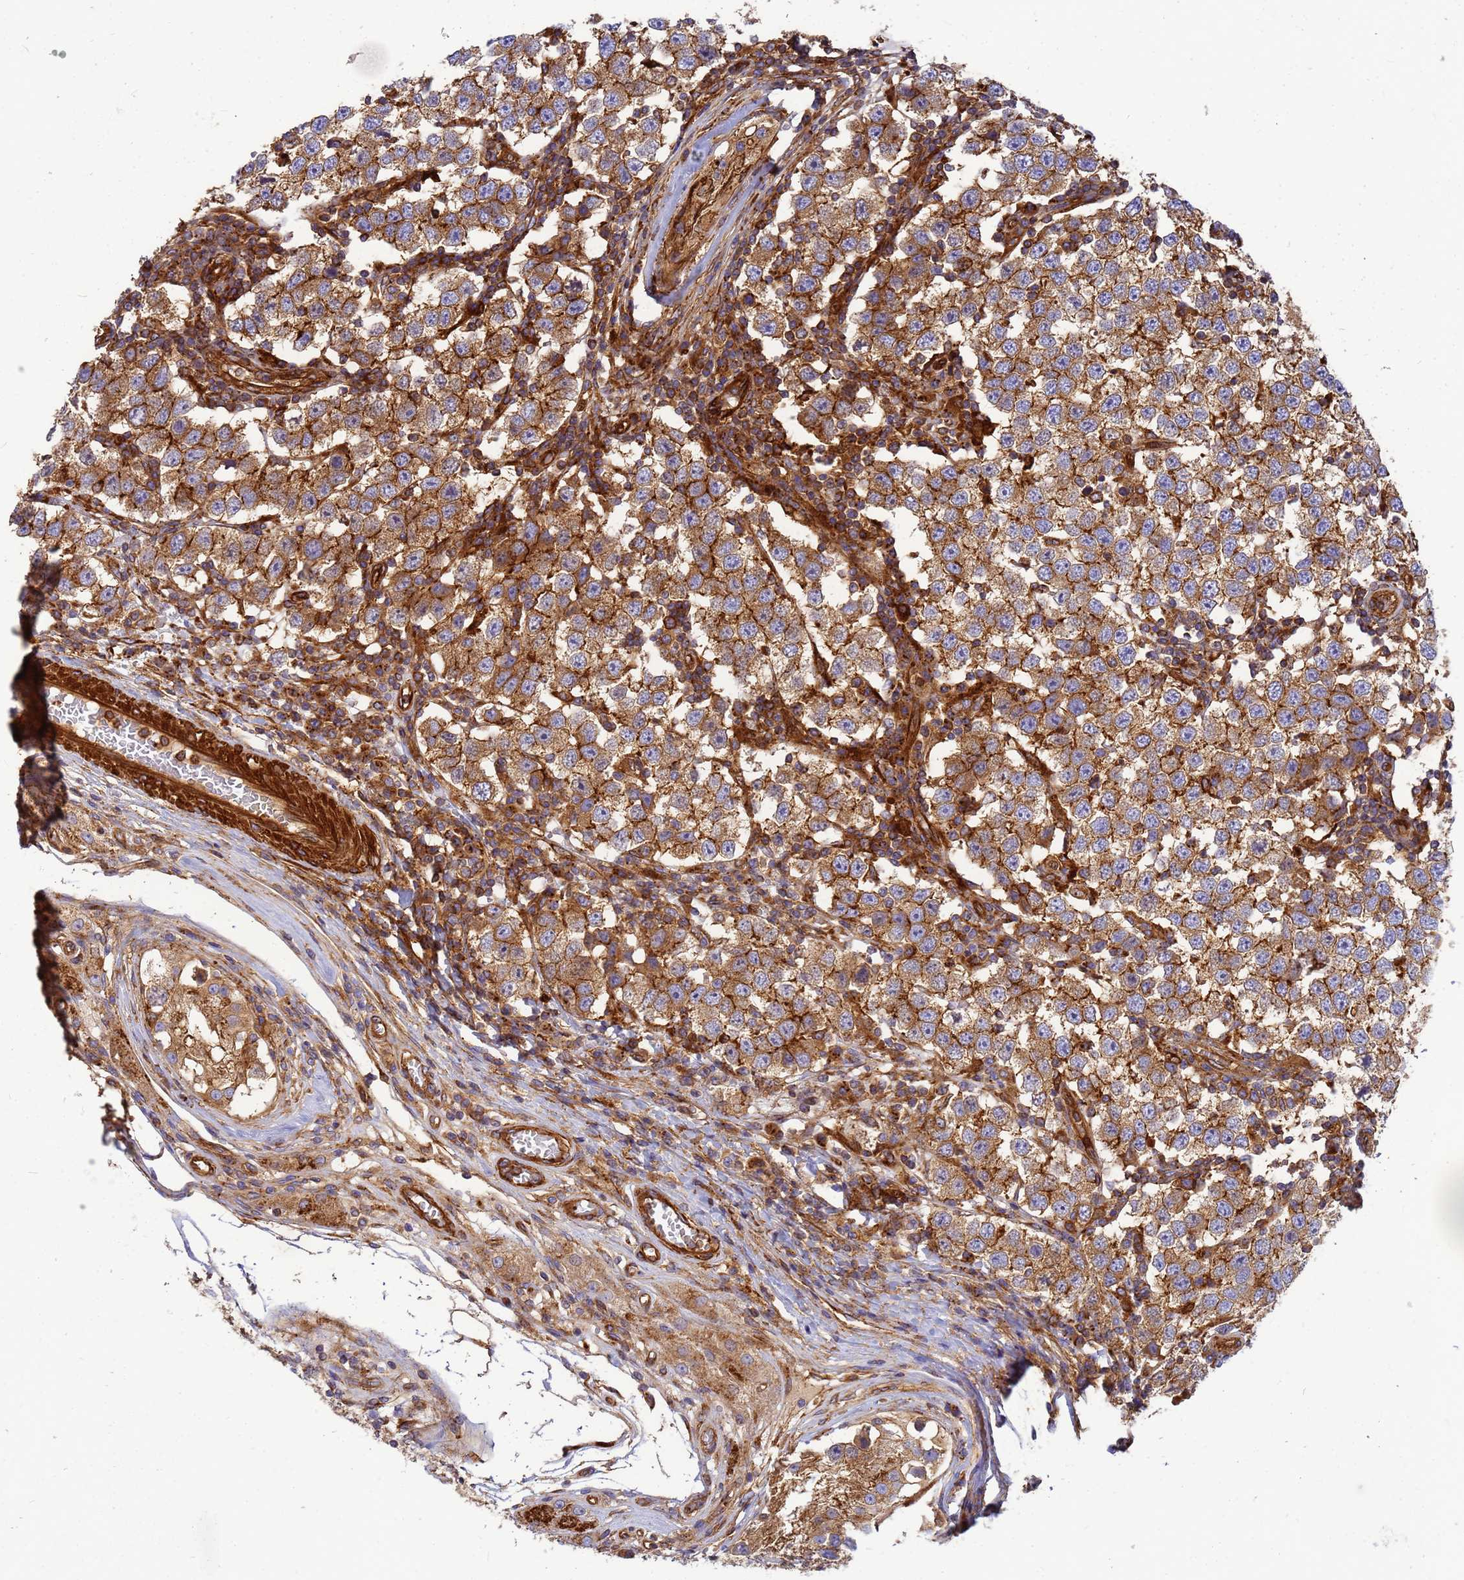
{"staining": {"intensity": "moderate", "quantity": ">75%", "location": "cytoplasmic/membranous"}, "tissue": "testis cancer", "cell_type": "Tumor cells", "image_type": "cancer", "snomed": [{"axis": "morphology", "description": "Seminoma, NOS"}, {"axis": "topography", "description": "Testis"}], "caption": "Immunohistochemical staining of seminoma (testis) reveals medium levels of moderate cytoplasmic/membranous protein positivity in approximately >75% of tumor cells. (Brightfield microscopy of DAB IHC at high magnification).", "gene": "C2CD5", "patient": {"sex": "male", "age": 34}}